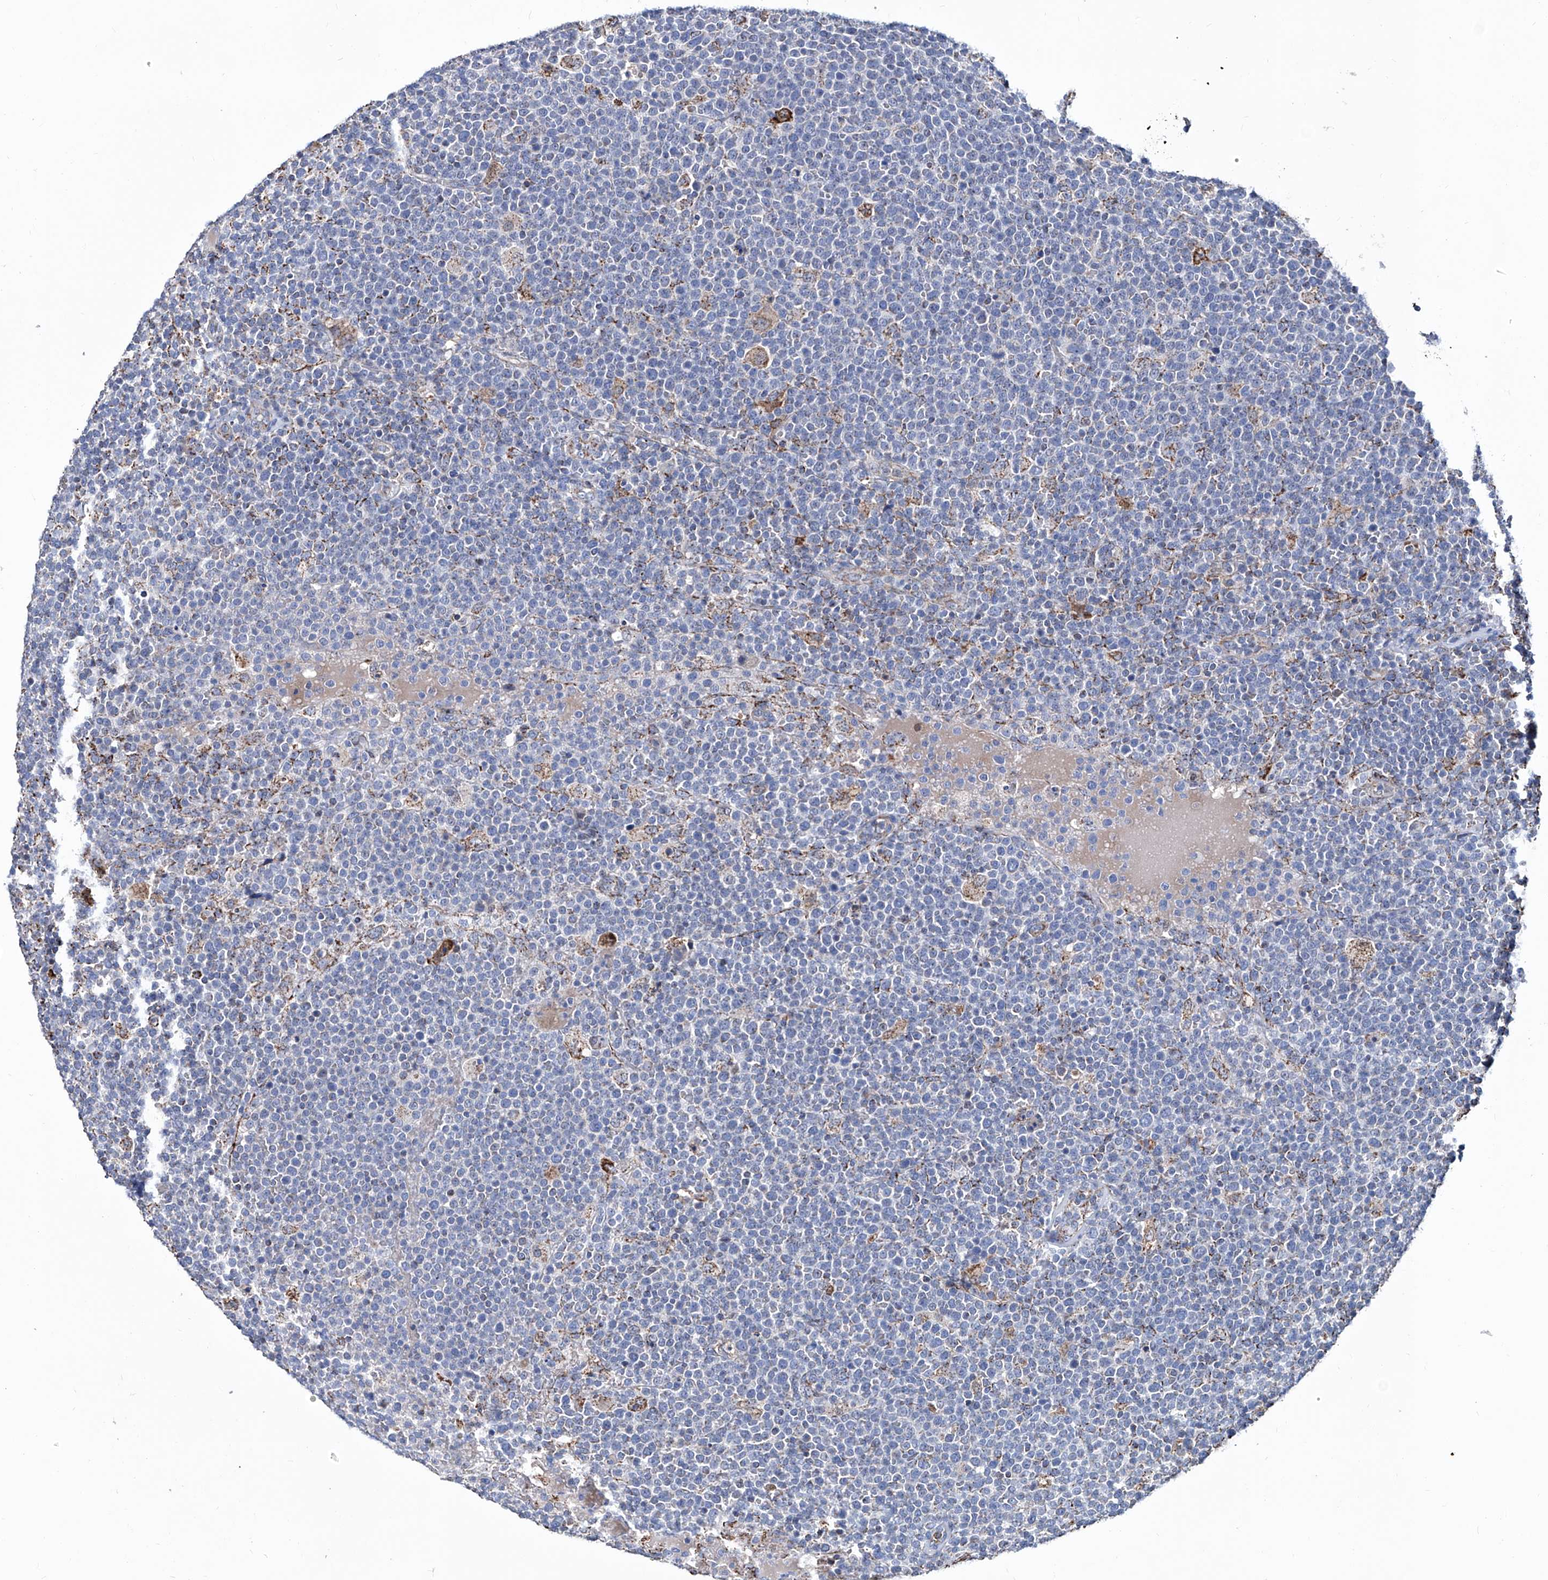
{"staining": {"intensity": "negative", "quantity": "none", "location": "none"}, "tissue": "lymphoma", "cell_type": "Tumor cells", "image_type": "cancer", "snomed": [{"axis": "morphology", "description": "Malignant lymphoma, non-Hodgkin's type, High grade"}, {"axis": "topography", "description": "Lymph node"}], "caption": "An IHC photomicrograph of lymphoma is shown. There is no staining in tumor cells of lymphoma.", "gene": "NHS", "patient": {"sex": "male", "age": 61}}